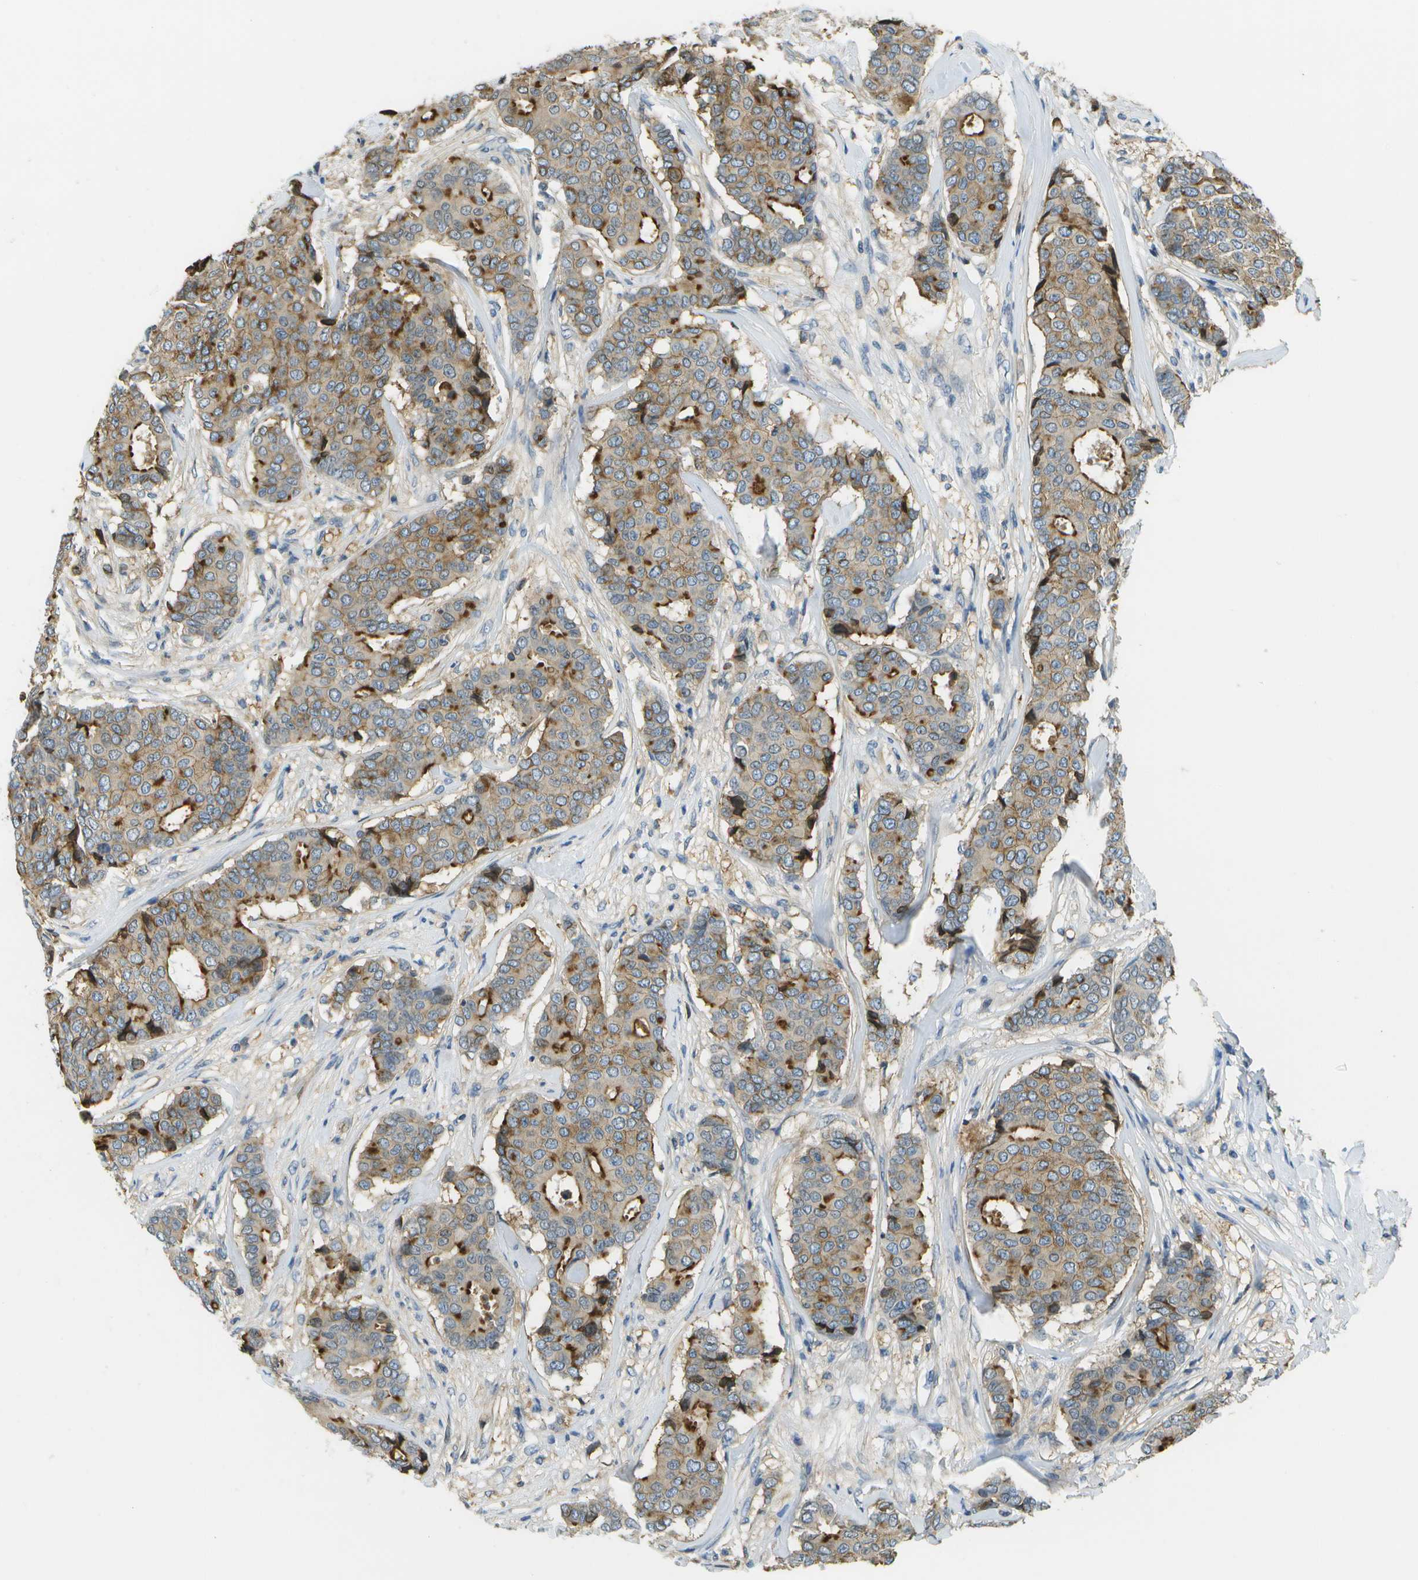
{"staining": {"intensity": "strong", "quantity": "25%-75%", "location": "cytoplasmic/membranous"}, "tissue": "breast cancer", "cell_type": "Tumor cells", "image_type": "cancer", "snomed": [{"axis": "morphology", "description": "Duct carcinoma"}, {"axis": "topography", "description": "Breast"}], "caption": "A histopathology image of breast cancer stained for a protein exhibits strong cytoplasmic/membranous brown staining in tumor cells. (Brightfield microscopy of DAB IHC at high magnification).", "gene": "LRRC66", "patient": {"sex": "female", "age": 75}}